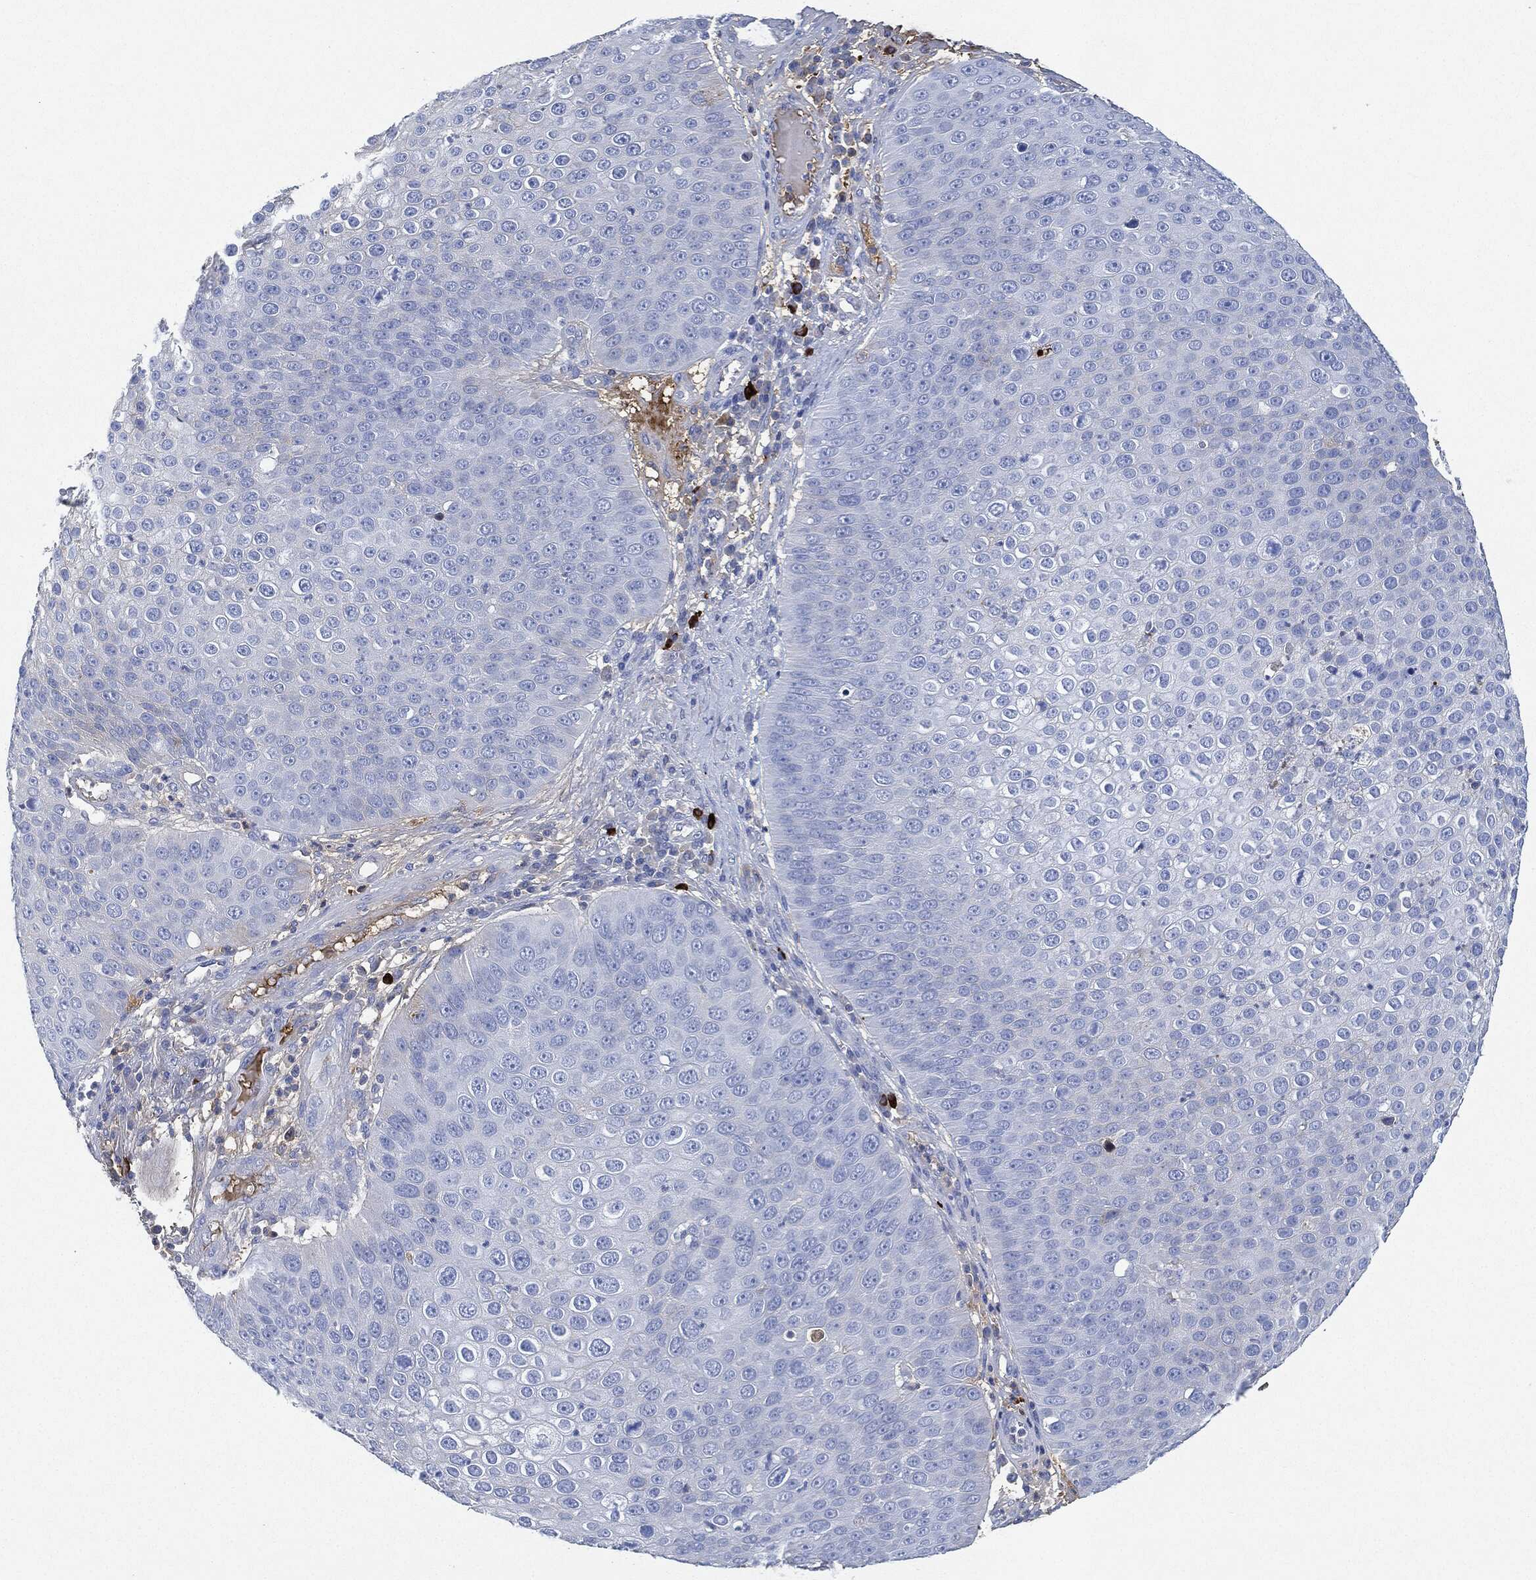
{"staining": {"intensity": "negative", "quantity": "none", "location": "none"}, "tissue": "skin cancer", "cell_type": "Tumor cells", "image_type": "cancer", "snomed": [{"axis": "morphology", "description": "Squamous cell carcinoma, NOS"}, {"axis": "topography", "description": "Skin"}], "caption": "The micrograph demonstrates no significant positivity in tumor cells of squamous cell carcinoma (skin). (Stains: DAB IHC with hematoxylin counter stain, Microscopy: brightfield microscopy at high magnification).", "gene": "IGLV6-57", "patient": {"sex": "male", "age": 71}}